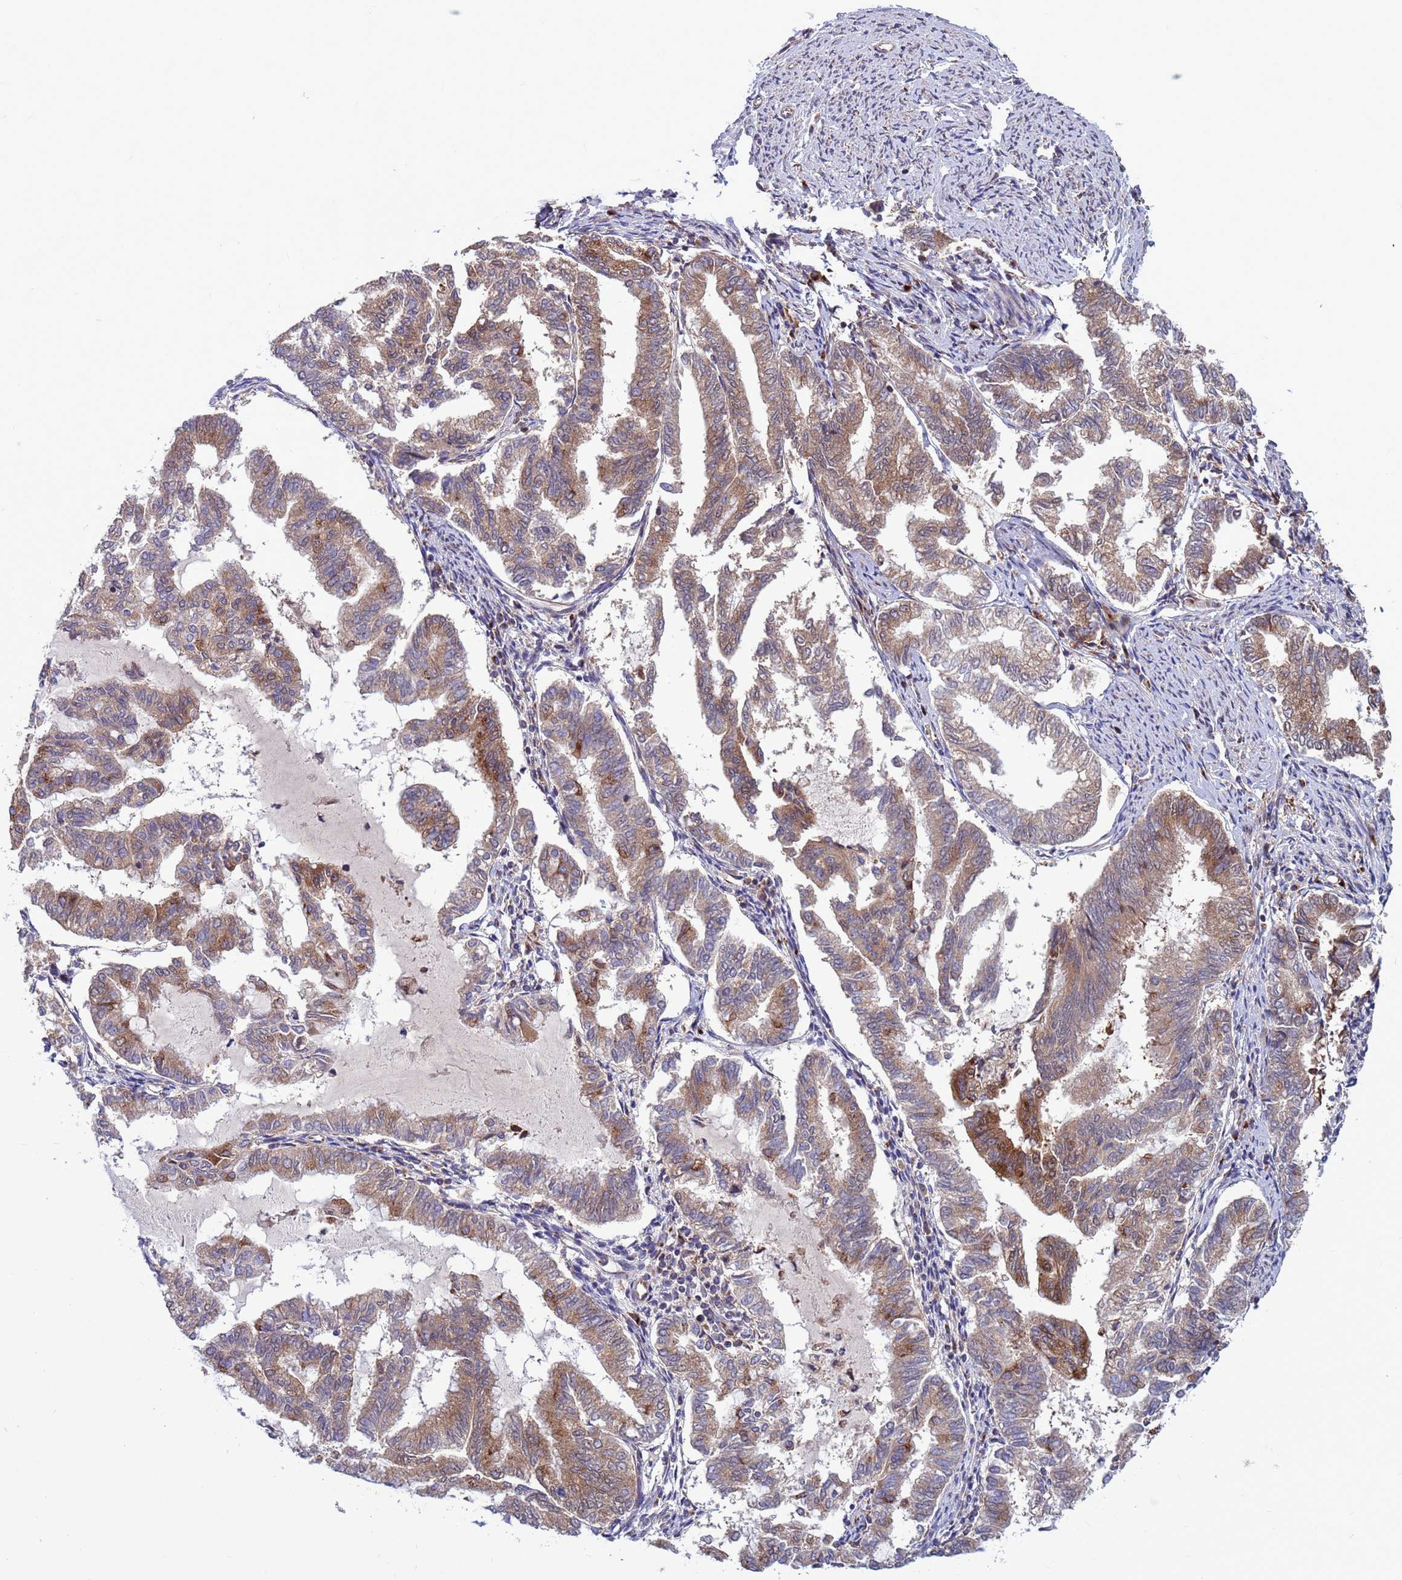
{"staining": {"intensity": "moderate", "quantity": ">75%", "location": "cytoplasmic/membranous"}, "tissue": "endometrial cancer", "cell_type": "Tumor cells", "image_type": "cancer", "snomed": [{"axis": "morphology", "description": "Adenocarcinoma, NOS"}, {"axis": "topography", "description": "Endometrium"}], "caption": "Adenocarcinoma (endometrial) was stained to show a protein in brown. There is medium levels of moderate cytoplasmic/membranous expression in approximately >75% of tumor cells.", "gene": "ZC3HAV1", "patient": {"sex": "female", "age": 79}}